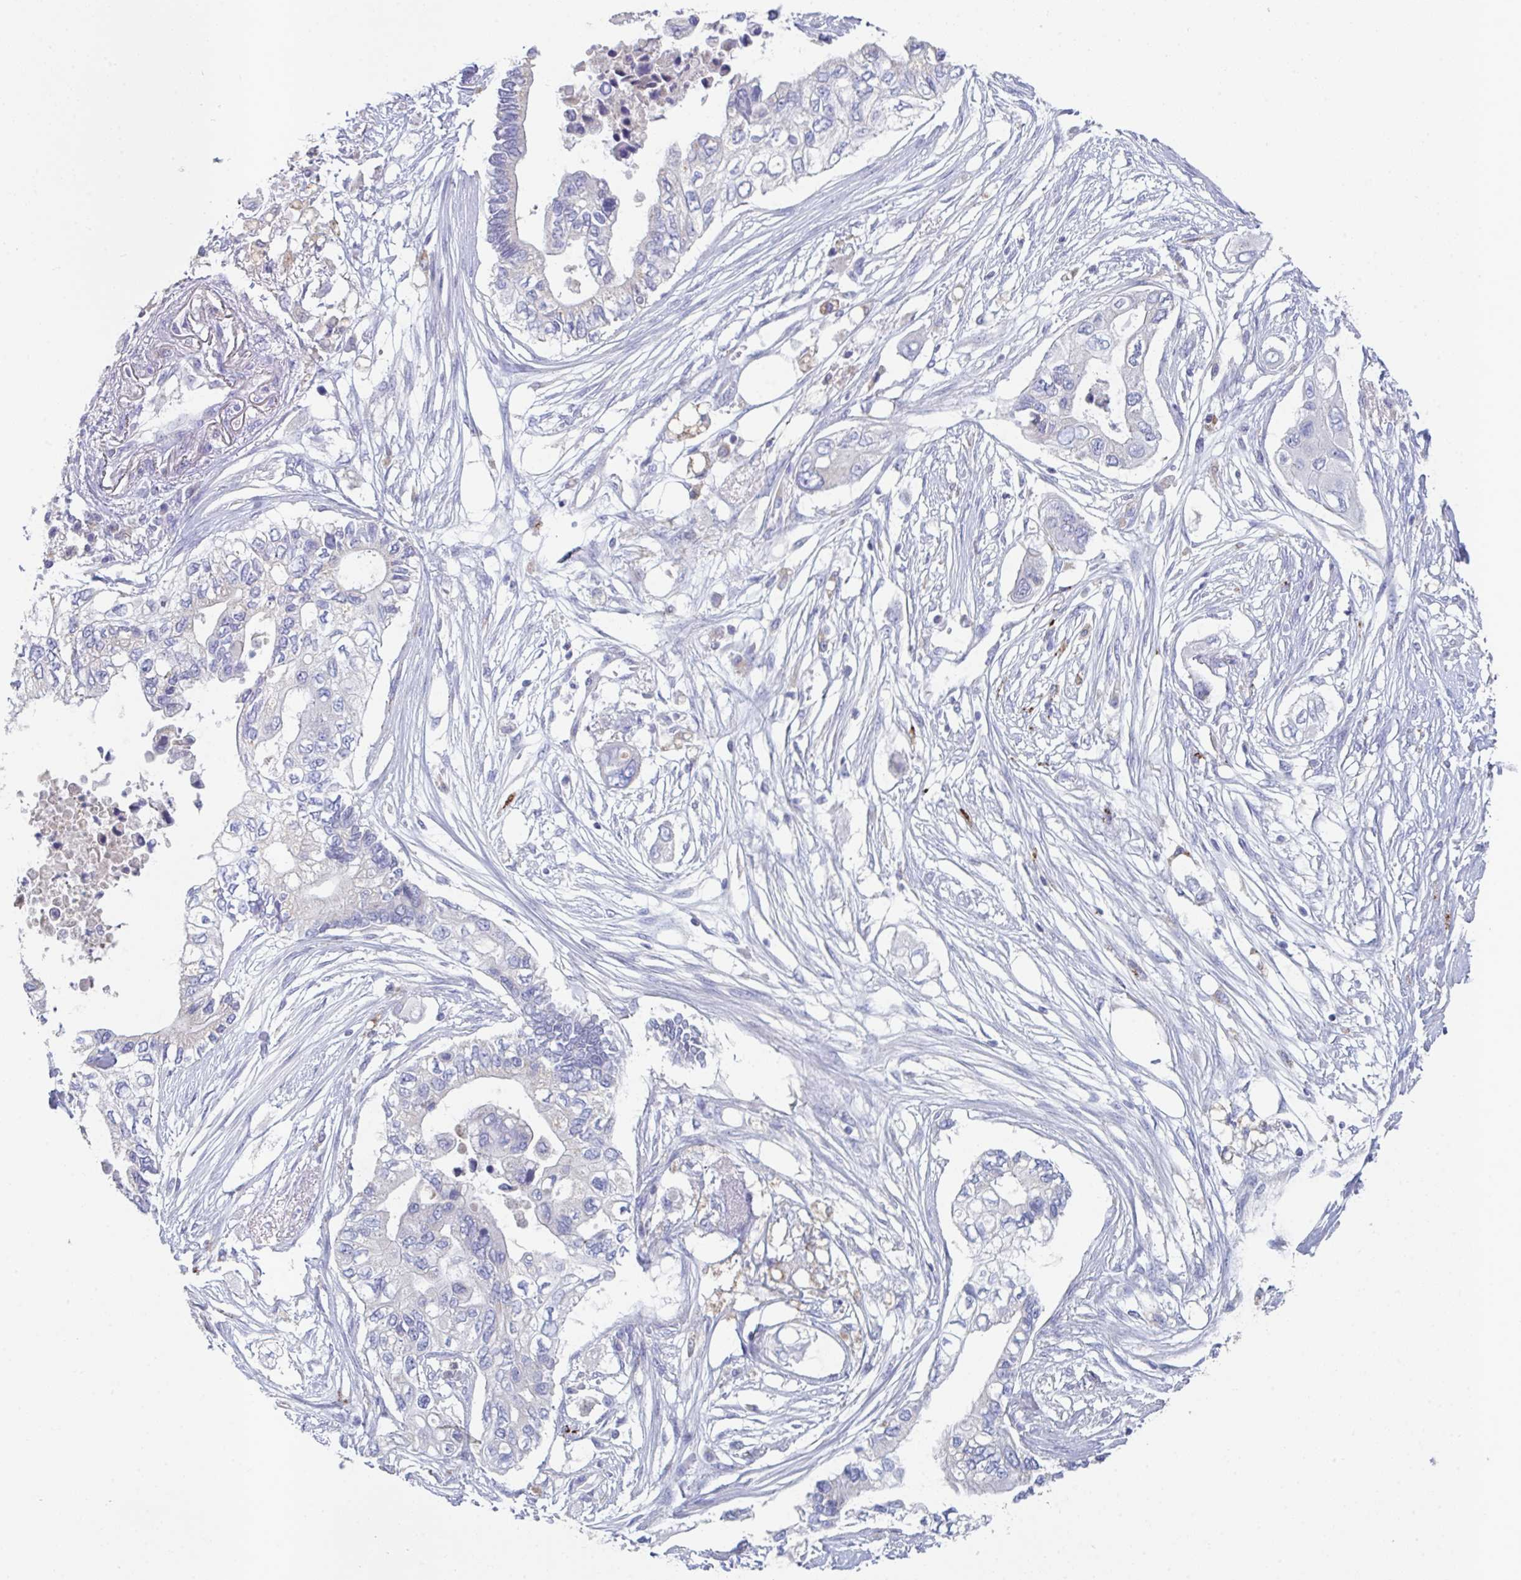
{"staining": {"intensity": "negative", "quantity": "none", "location": "none"}, "tissue": "pancreatic cancer", "cell_type": "Tumor cells", "image_type": "cancer", "snomed": [{"axis": "morphology", "description": "Adenocarcinoma, NOS"}, {"axis": "topography", "description": "Pancreas"}], "caption": "There is no significant positivity in tumor cells of pancreatic adenocarcinoma. (DAB (3,3'-diaminobenzidine) immunohistochemistry visualized using brightfield microscopy, high magnification).", "gene": "HGFAC", "patient": {"sex": "female", "age": 63}}